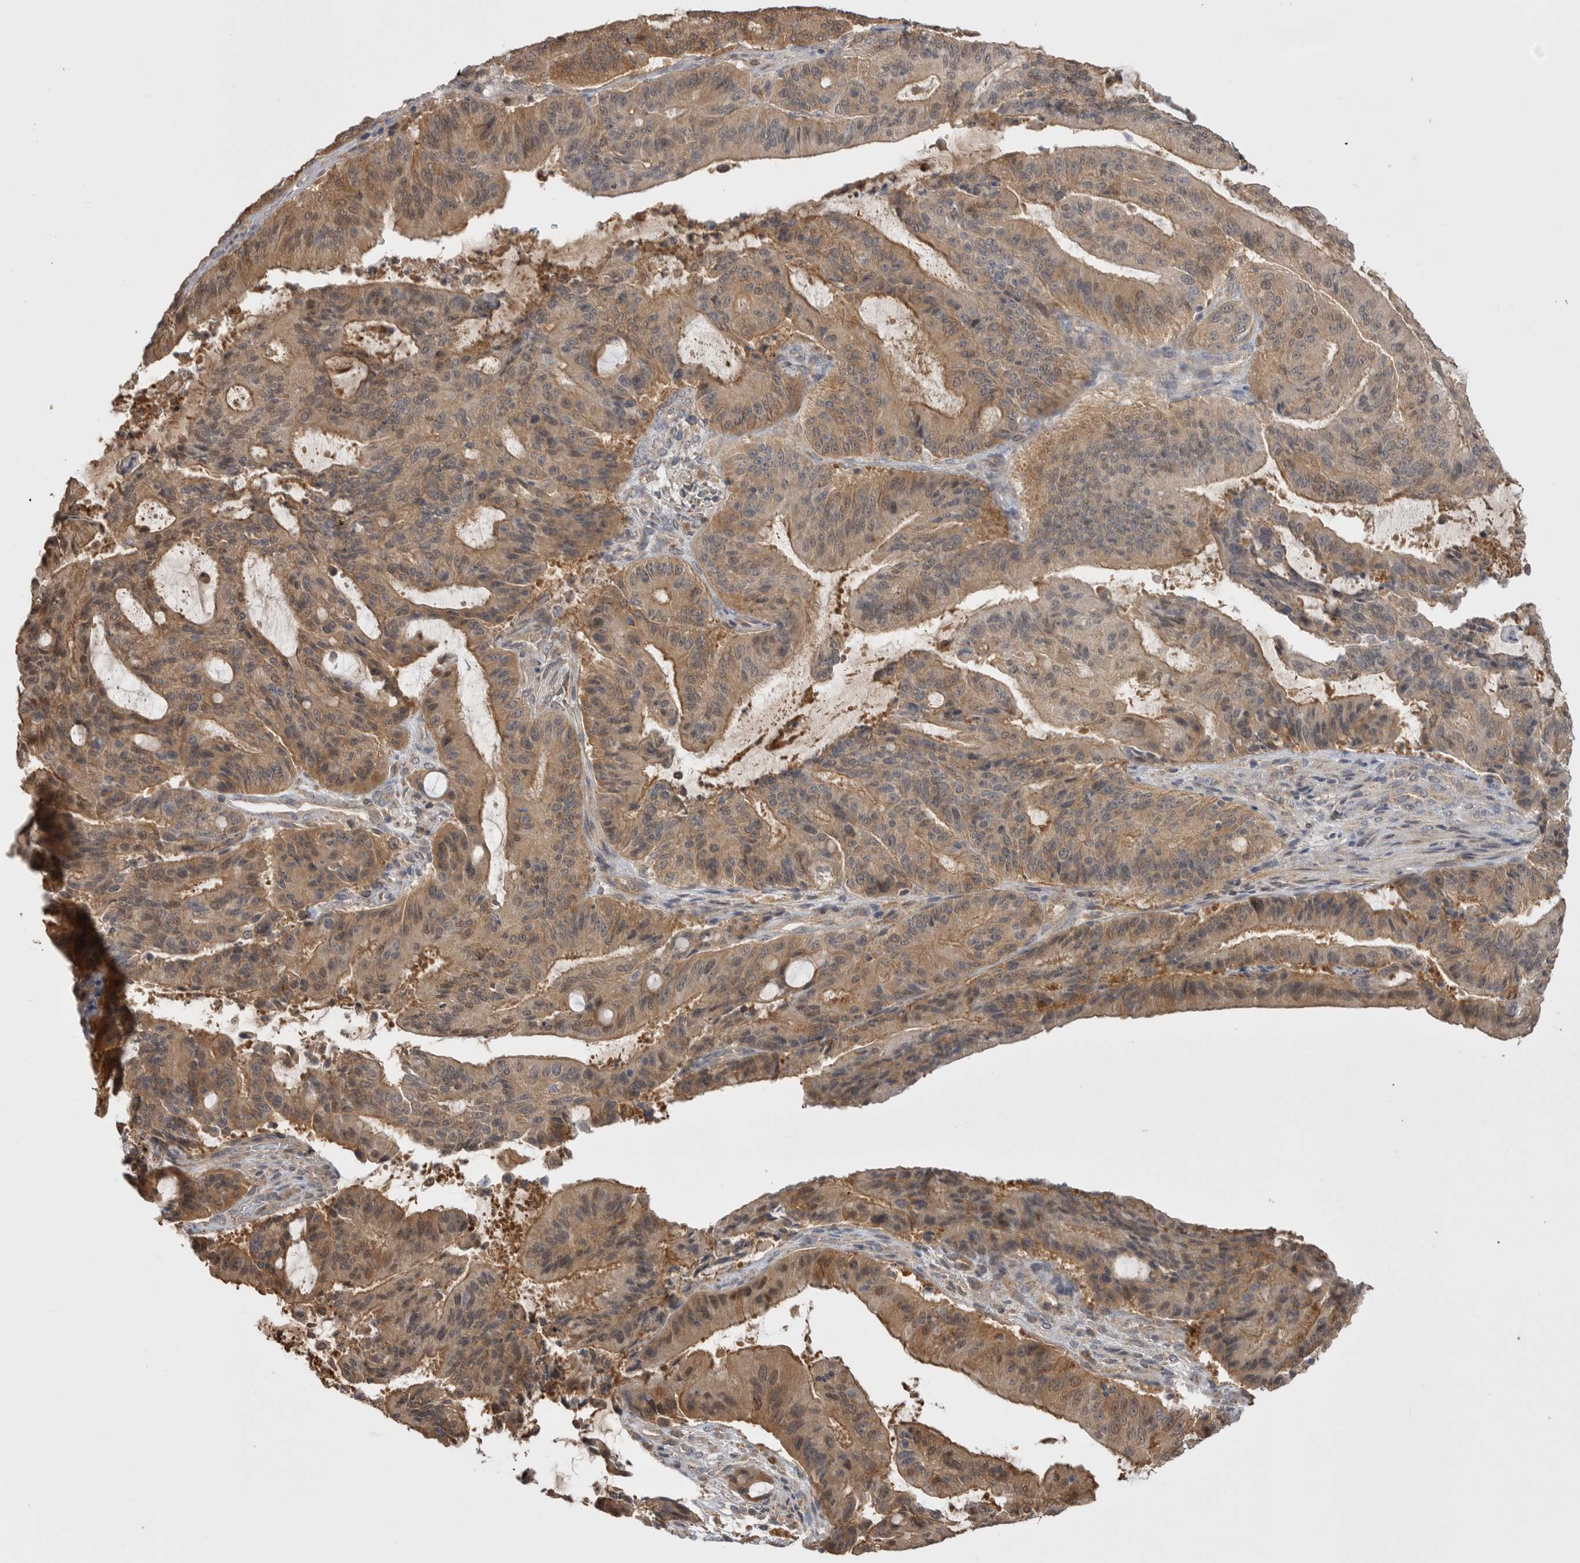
{"staining": {"intensity": "moderate", "quantity": ">75%", "location": "cytoplasmic/membranous"}, "tissue": "liver cancer", "cell_type": "Tumor cells", "image_type": "cancer", "snomed": [{"axis": "morphology", "description": "Normal tissue, NOS"}, {"axis": "morphology", "description": "Cholangiocarcinoma"}, {"axis": "topography", "description": "Liver"}, {"axis": "topography", "description": "Peripheral nerve tissue"}], "caption": "Immunohistochemical staining of human liver cancer displays medium levels of moderate cytoplasmic/membranous expression in about >75% of tumor cells.", "gene": "KYAT3", "patient": {"sex": "female", "age": 73}}